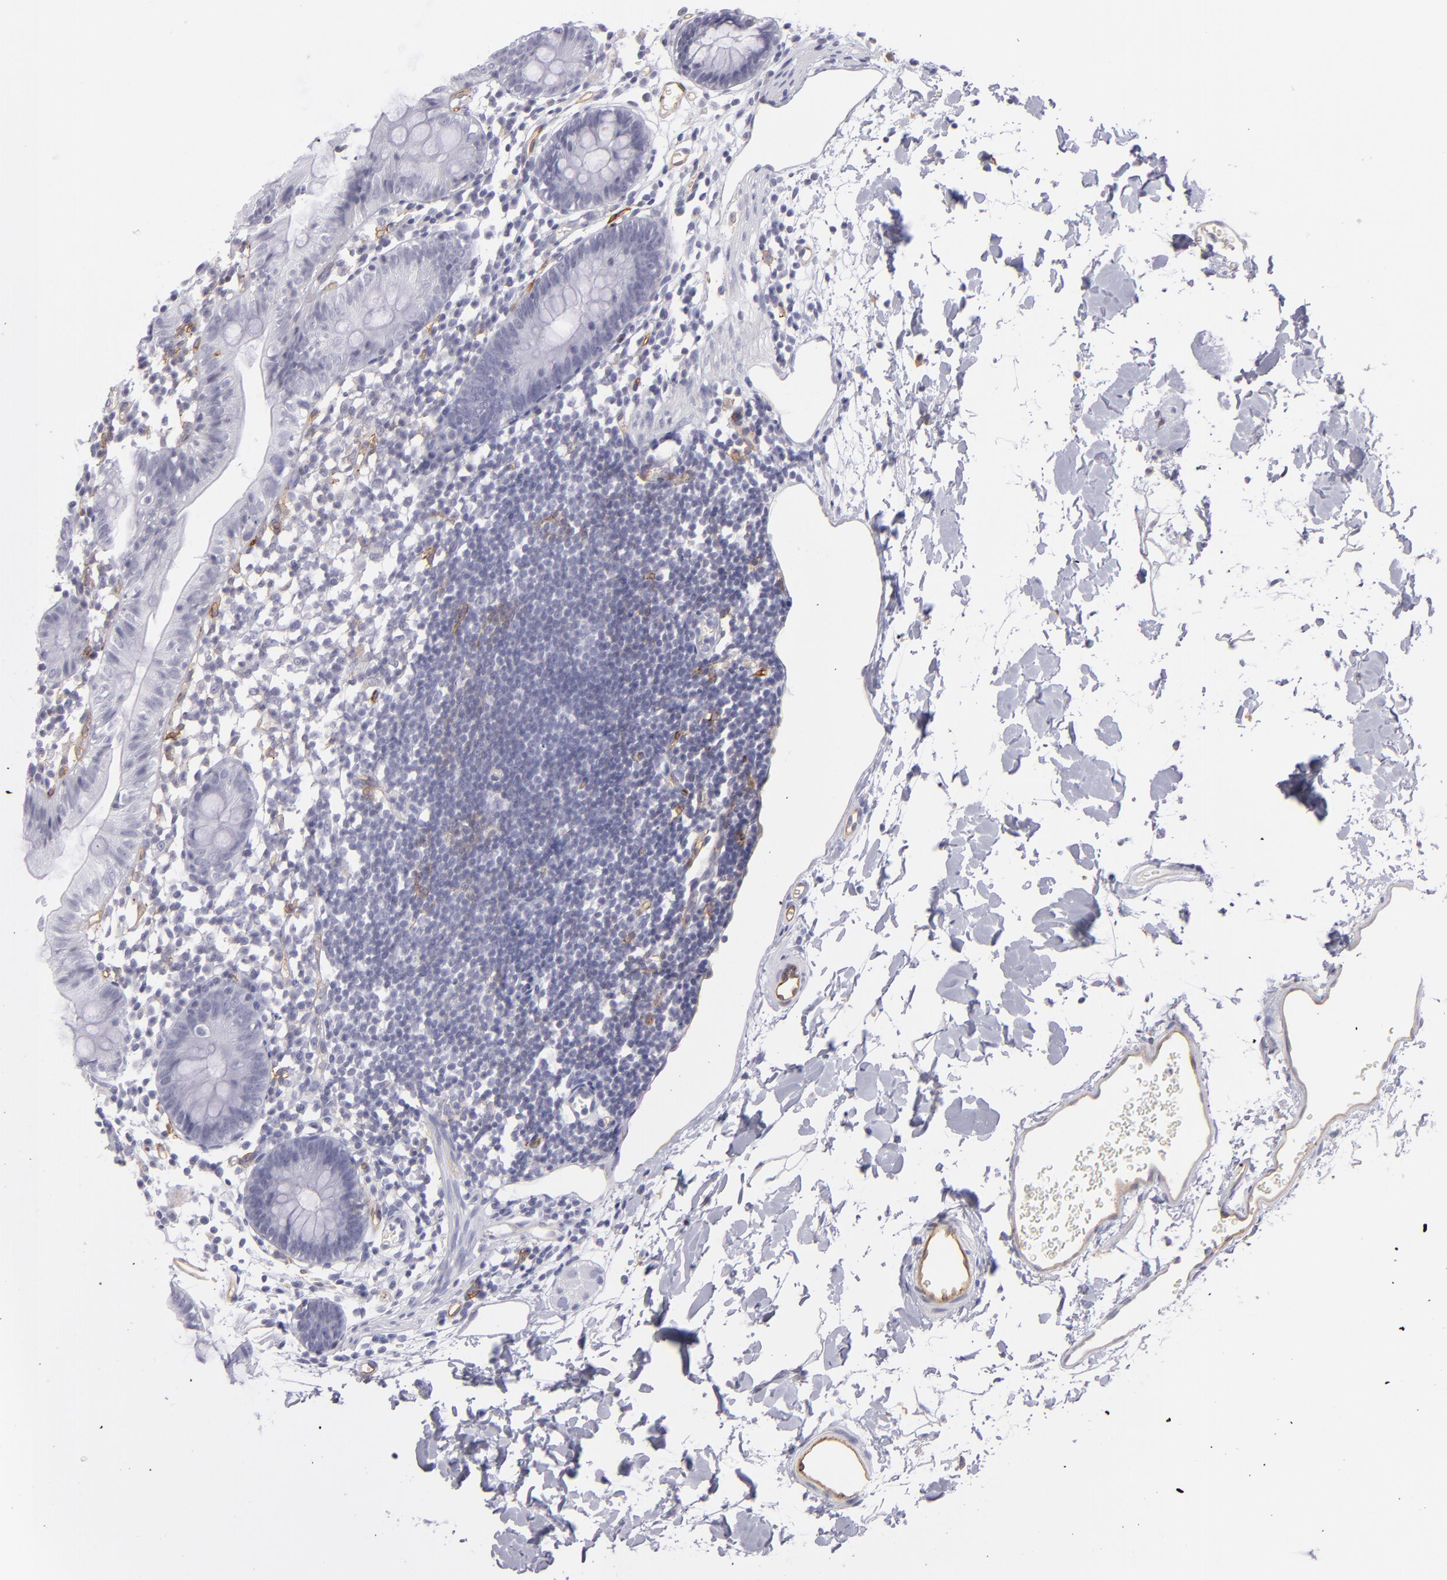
{"staining": {"intensity": "moderate", "quantity": ">75%", "location": "cytoplasmic/membranous"}, "tissue": "colon", "cell_type": "Endothelial cells", "image_type": "normal", "snomed": [{"axis": "morphology", "description": "Normal tissue, NOS"}, {"axis": "topography", "description": "Colon"}], "caption": "DAB immunohistochemical staining of normal human colon demonstrates moderate cytoplasmic/membranous protein positivity in approximately >75% of endothelial cells.", "gene": "THBD", "patient": {"sex": "male", "age": 14}}